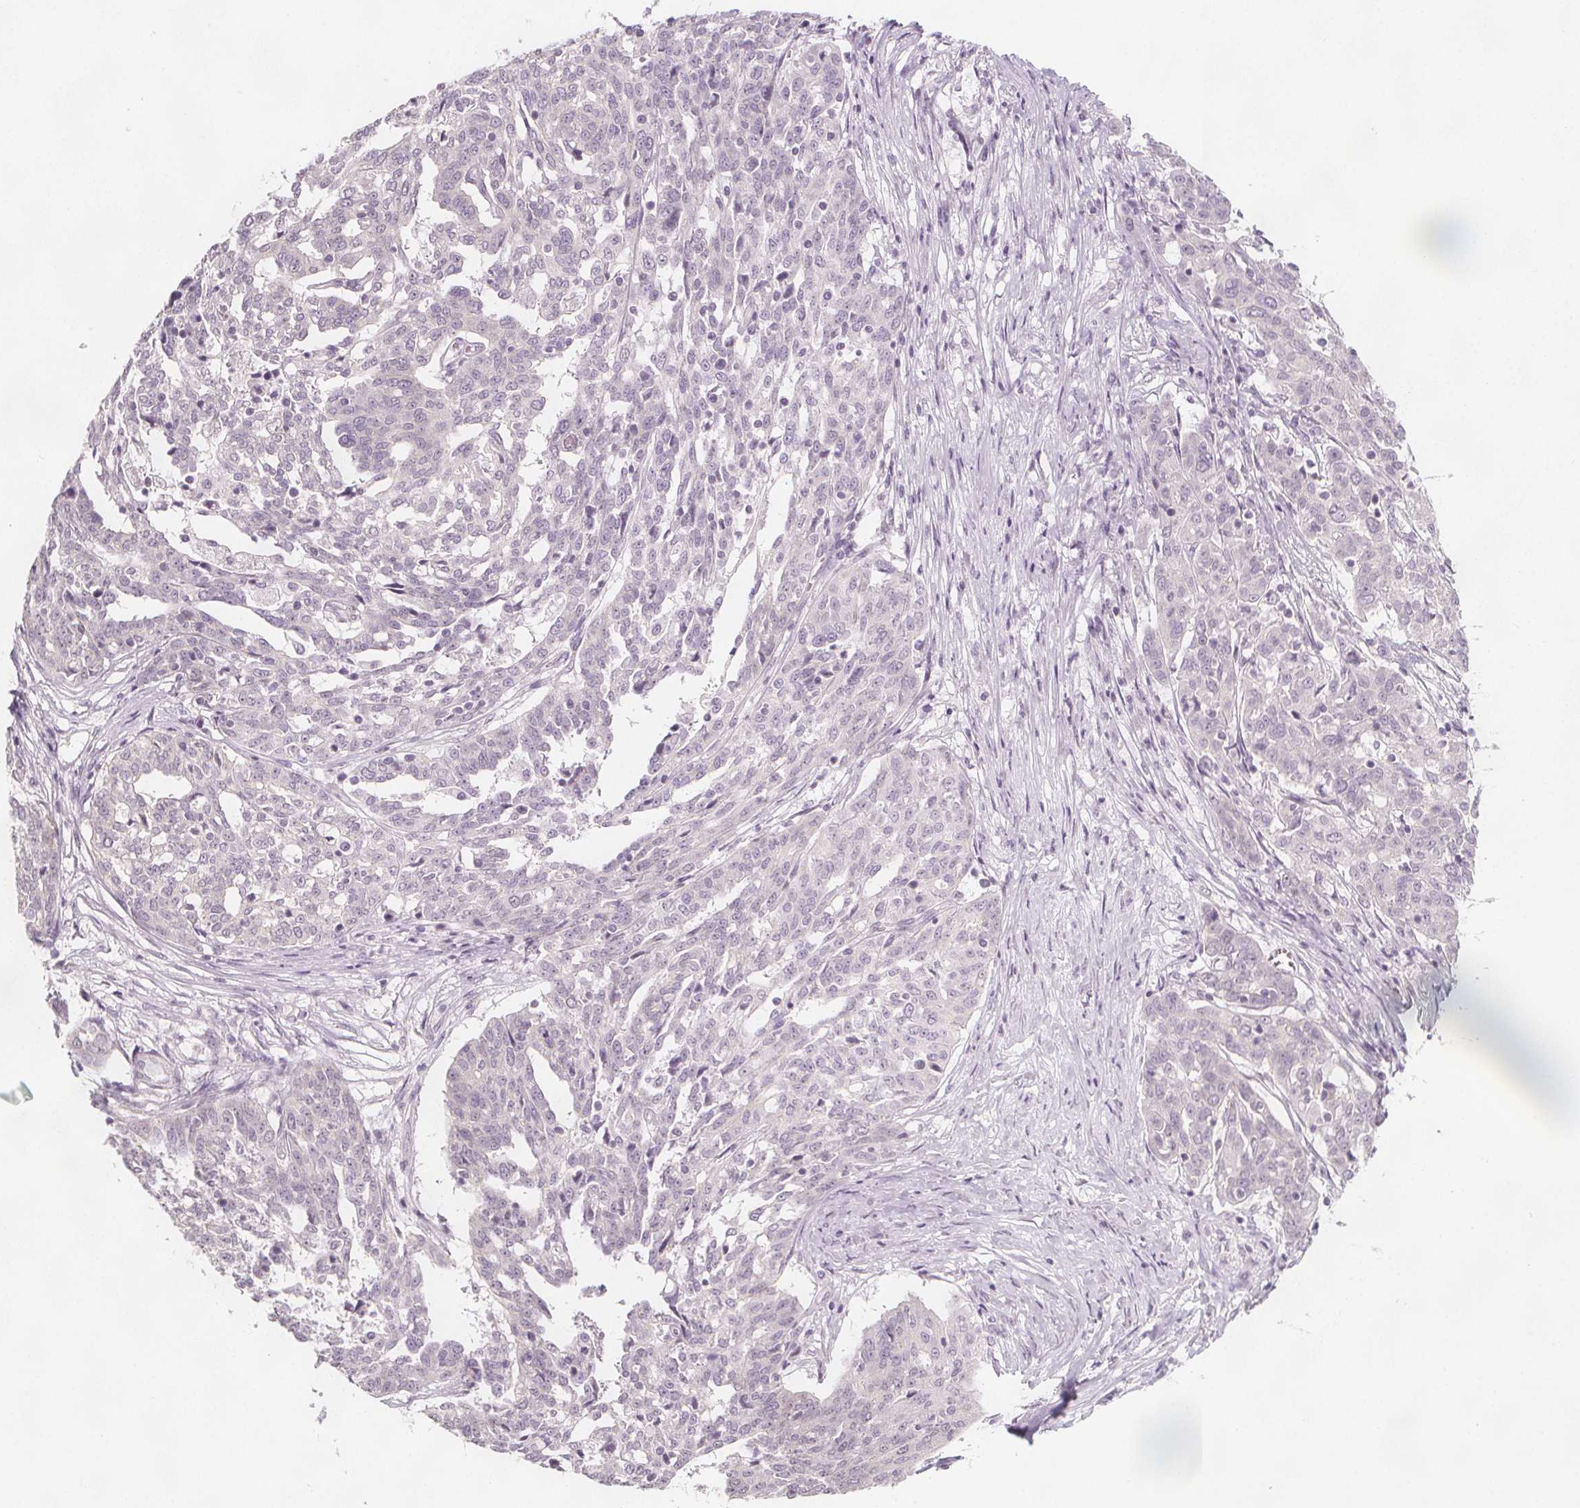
{"staining": {"intensity": "negative", "quantity": "none", "location": "none"}, "tissue": "ovarian cancer", "cell_type": "Tumor cells", "image_type": "cancer", "snomed": [{"axis": "morphology", "description": "Cystadenocarcinoma, serous, NOS"}, {"axis": "topography", "description": "Ovary"}], "caption": "This is a micrograph of immunohistochemistry (IHC) staining of serous cystadenocarcinoma (ovarian), which shows no staining in tumor cells.", "gene": "C1orf167", "patient": {"sex": "female", "age": 67}}